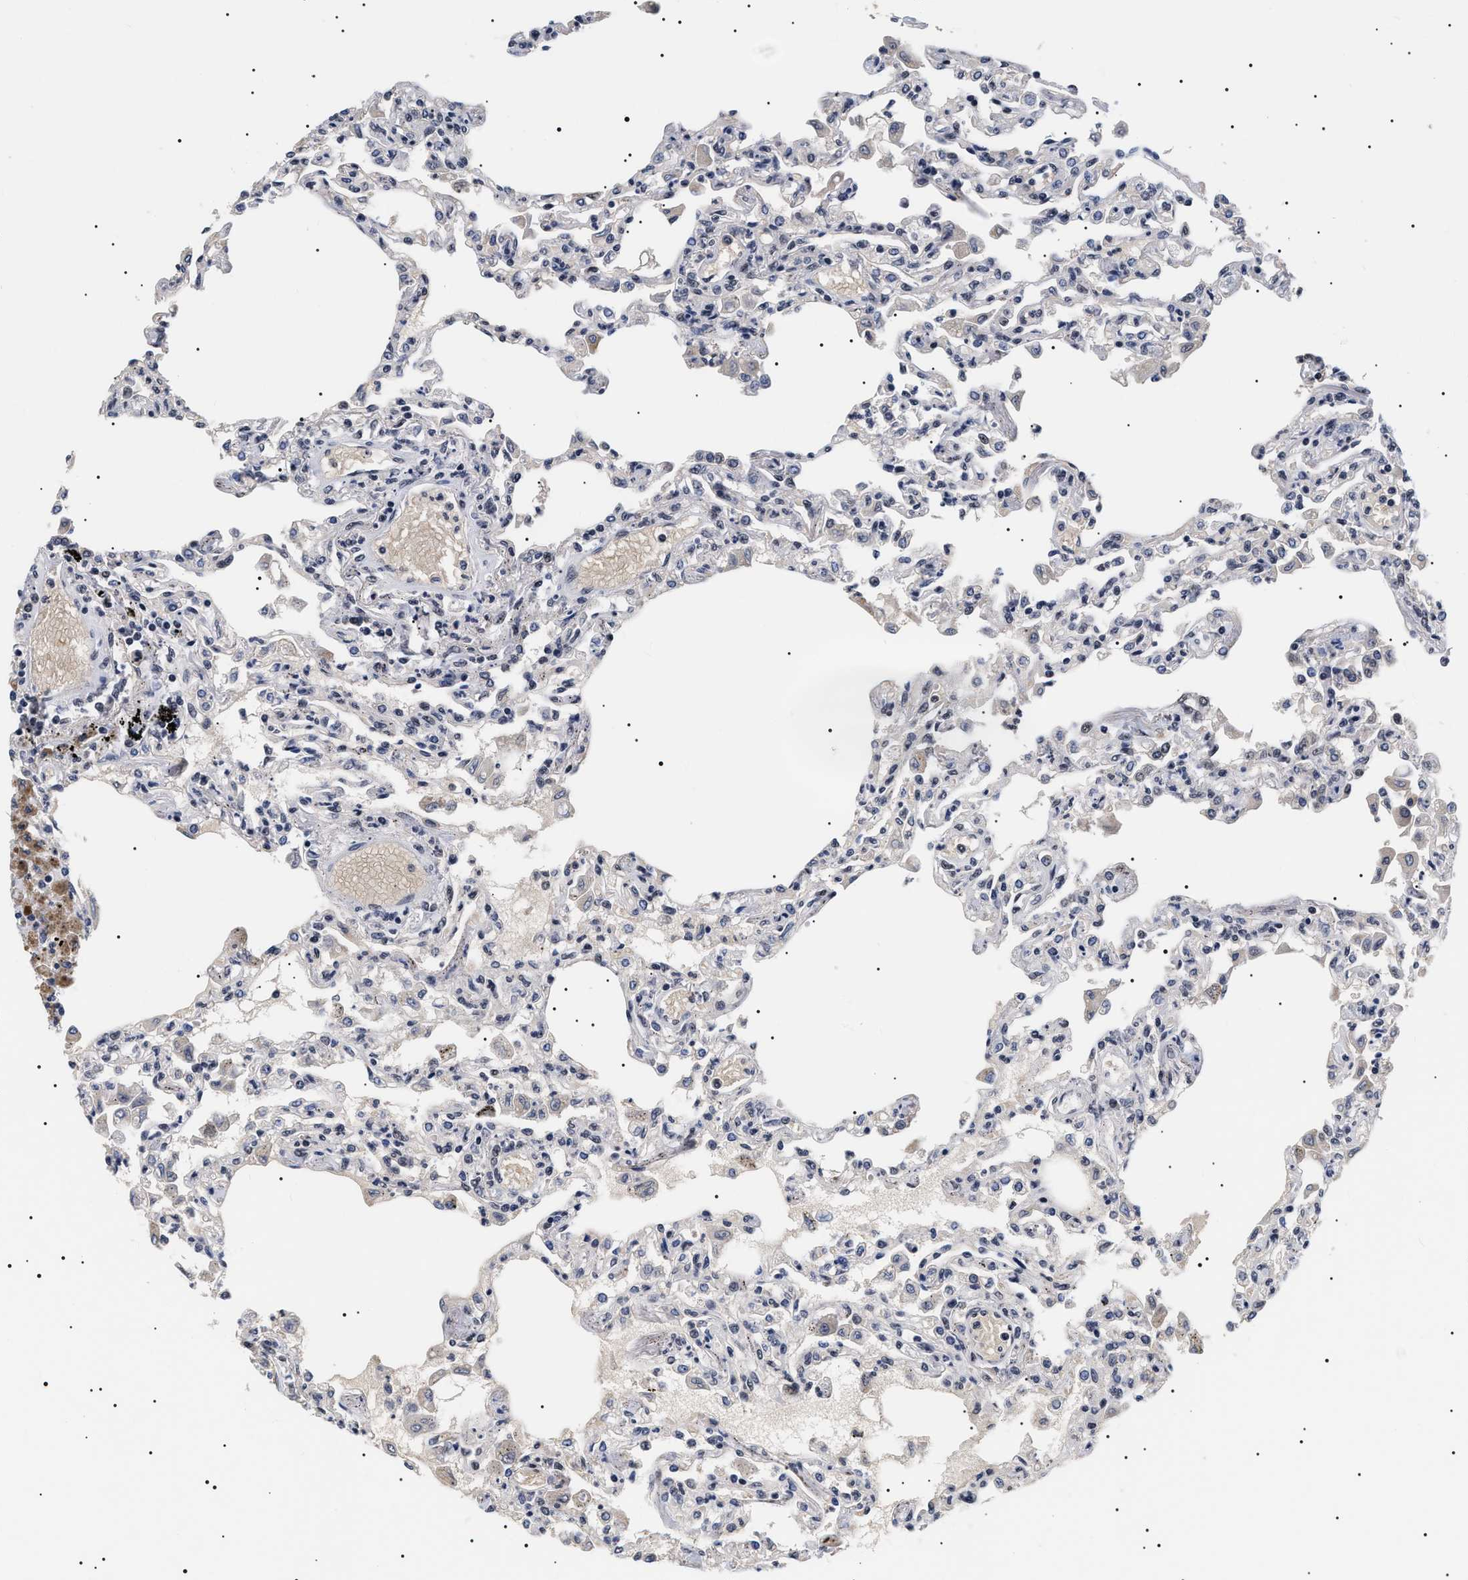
{"staining": {"intensity": "strong", "quantity": "25%-75%", "location": "nuclear"}, "tissue": "lung", "cell_type": "Alveolar cells", "image_type": "normal", "snomed": [{"axis": "morphology", "description": "Normal tissue, NOS"}, {"axis": "topography", "description": "Bronchus"}, {"axis": "topography", "description": "Lung"}], "caption": "Immunohistochemical staining of unremarkable human lung shows strong nuclear protein expression in about 25%-75% of alveolar cells. (DAB IHC, brown staining for protein, blue staining for nuclei).", "gene": "CAAP1", "patient": {"sex": "female", "age": 49}}